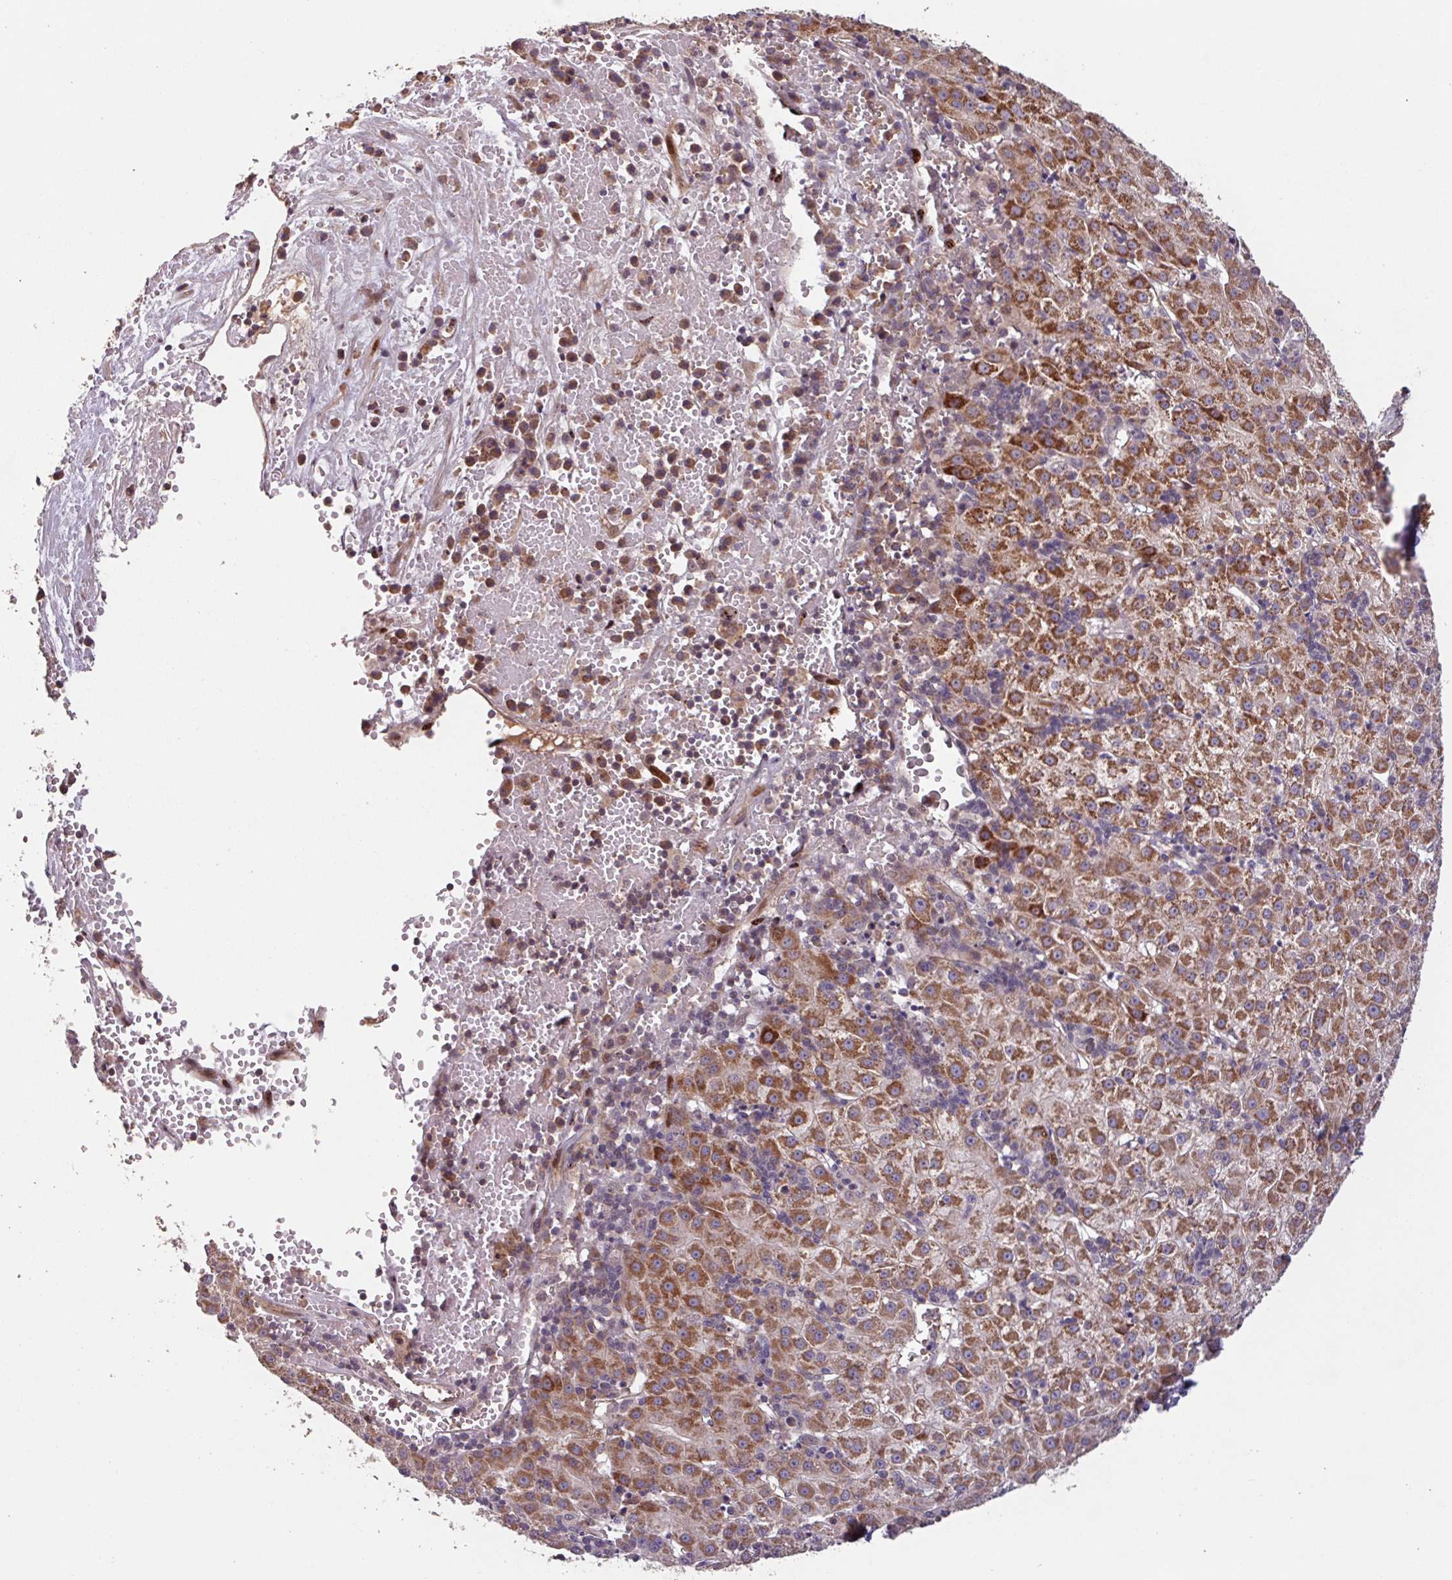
{"staining": {"intensity": "strong", "quantity": ">75%", "location": "cytoplasmic/membranous"}, "tissue": "liver cancer", "cell_type": "Tumor cells", "image_type": "cancer", "snomed": [{"axis": "morphology", "description": "Carcinoma, Hepatocellular, NOS"}, {"axis": "topography", "description": "Liver"}], "caption": "The micrograph shows a brown stain indicating the presence of a protein in the cytoplasmic/membranous of tumor cells in liver hepatocellular carcinoma. The staining is performed using DAB brown chromogen to label protein expression. The nuclei are counter-stained blue using hematoxylin.", "gene": "TMEM88", "patient": {"sex": "male", "age": 76}}